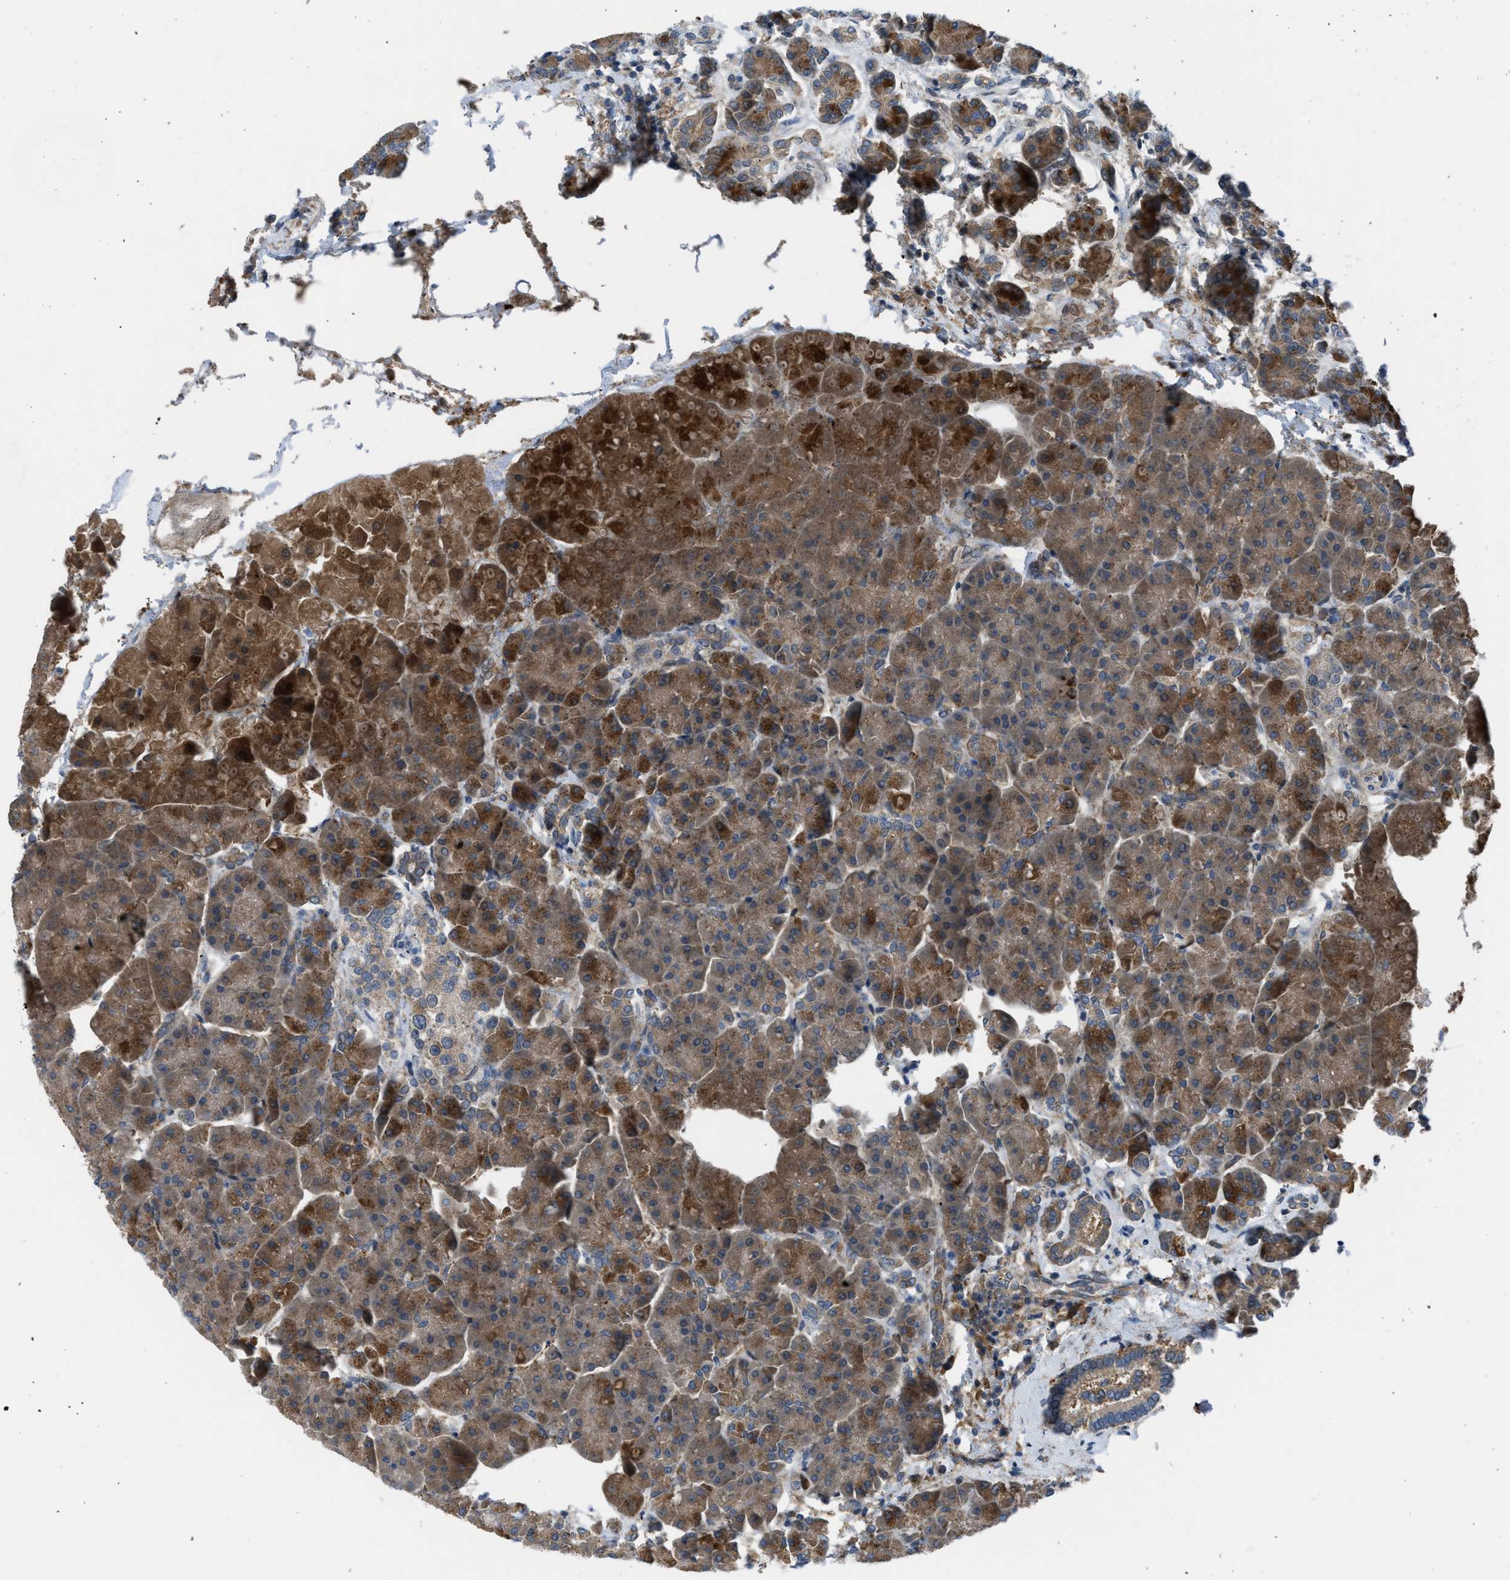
{"staining": {"intensity": "strong", "quantity": "<25%", "location": "cytoplasmic/membranous"}, "tissue": "pancreas", "cell_type": "Exocrine glandular cells", "image_type": "normal", "snomed": [{"axis": "morphology", "description": "Normal tissue, NOS"}, {"axis": "topography", "description": "Pancreas"}], "caption": "Pancreas stained for a protein shows strong cytoplasmic/membranous positivity in exocrine glandular cells.", "gene": "BAZ2B", "patient": {"sex": "female", "age": 70}}